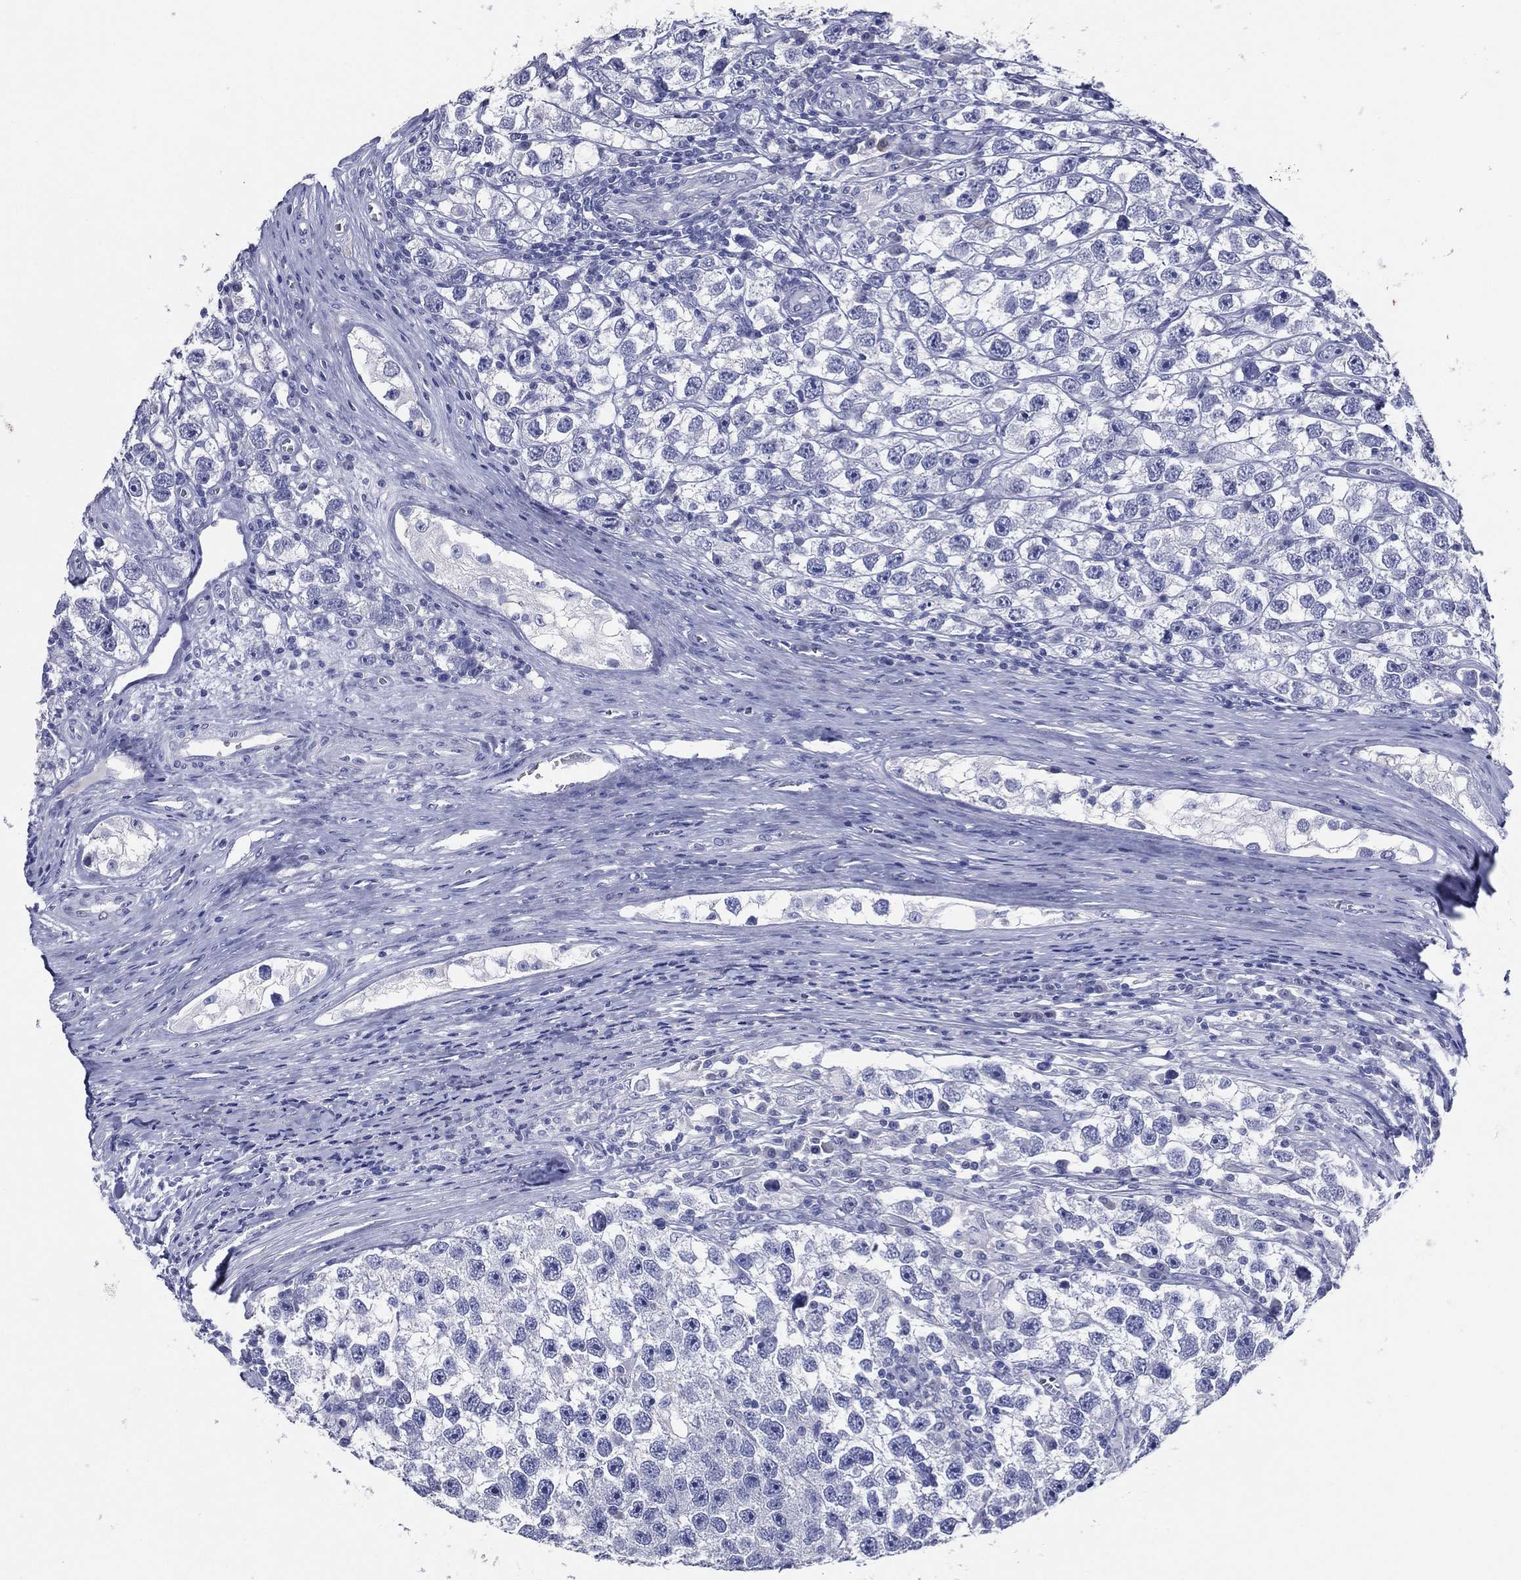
{"staining": {"intensity": "negative", "quantity": "none", "location": "none"}, "tissue": "testis cancer", "cell_type": "Tumor cells", "image_type": "cancer", "snomed": [{"axis": "morphology", "description": "Seminoma, NOS"}, {"axis": "topography", "description": "Testis"}], "caption": "An image of human testis cancer is negative for staining in tumor cells. (Stains: DAB immunohistochemistry with hematoxylin counter stain, Microscopy: brightfield microscopy at high magnification).", "gene": "TFAP2A", "patient": {"sex": "male", "age": 26}}